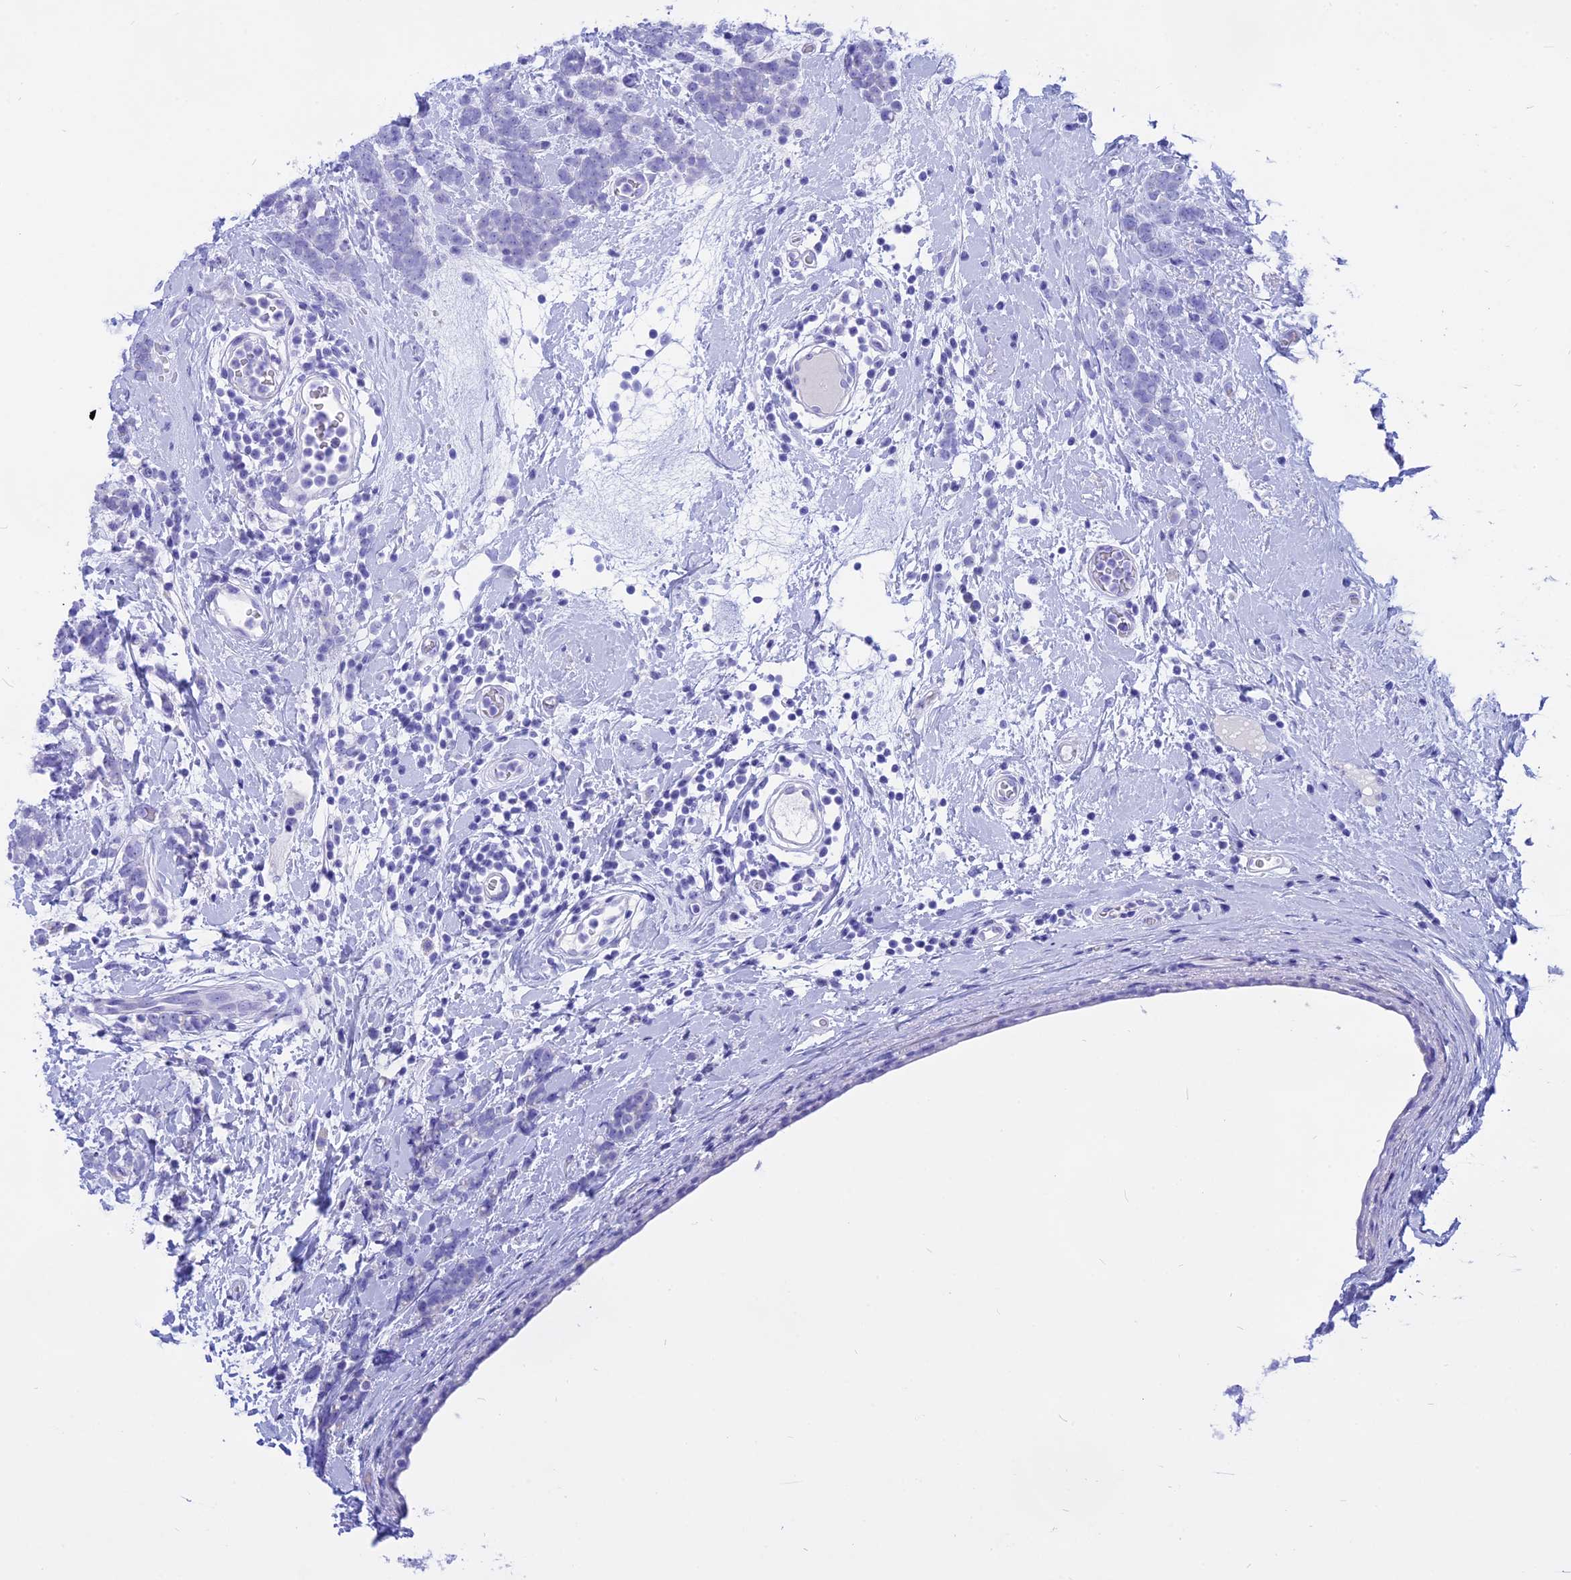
{"staining": {"intensity": "negative", "quantity": "none", "location": "none"}, "tissue": "breast cancer", "cell_type": "Tumor cells", "image_type": "cancer", "snomed": [{"axis": "morphology", "description": "Lobular carcinoma"}, {"axis": "topography", "description": "Breast"}], "caption": "Immunohistochemistry micrograph of human breast lobular carcinoma stained for a protein (brown), which reveals no staining in tumor cells.", "gene": "ISCA1", "patient": {"sex": "female", "age": 58}}